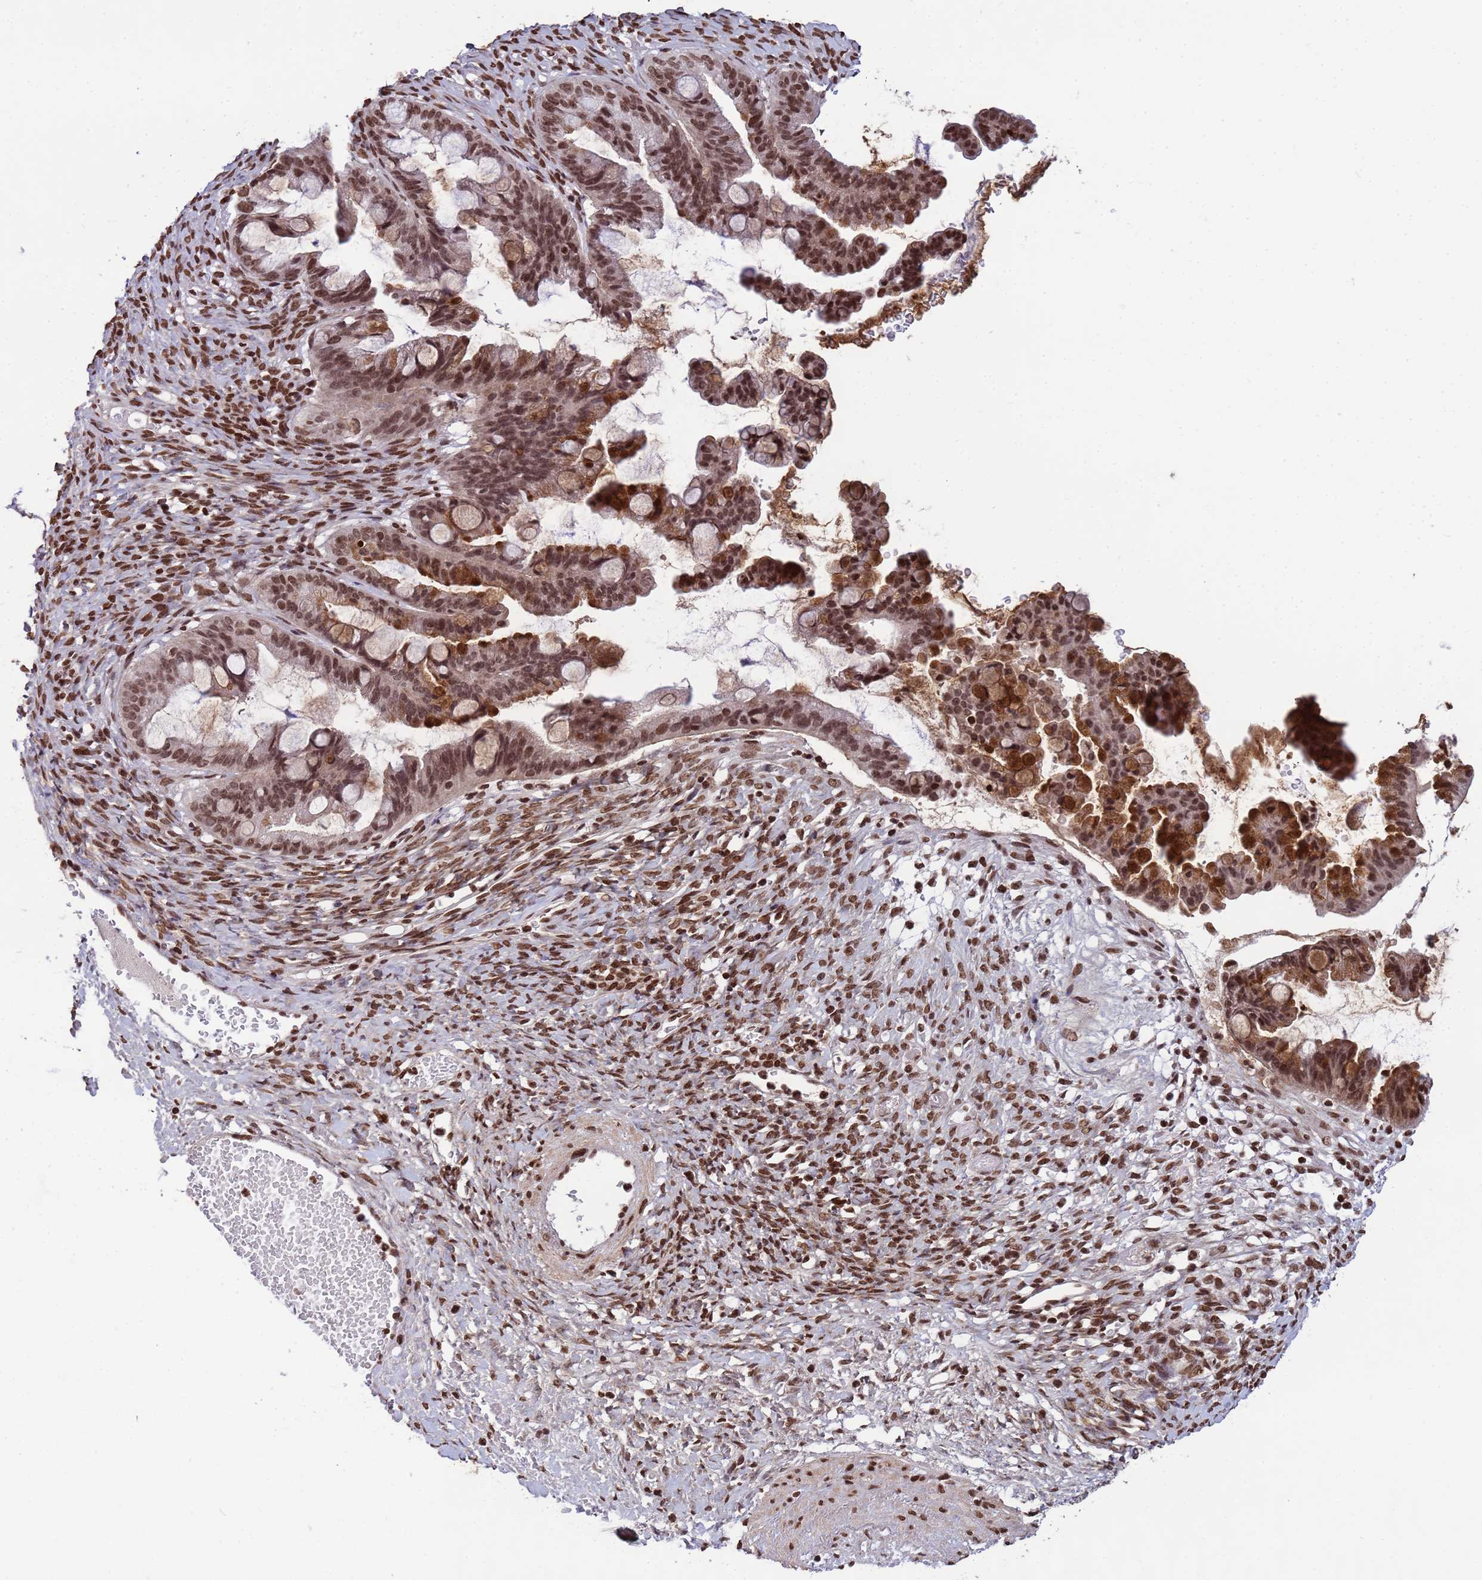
{"staining": {"intensity": "moderate", "quantity": ">75%", "location": "cytoplasmic/membranous,nuclear"}, "tissue": "ovarian cancer", "cell_type": "Tumor cells", "image_type": "cancer", "snomed": [{"axis": "morphology", "description": "Cystadenocarcinoma, mucinous, NOS"}, {"axis": "topography", "description": "Ovary"}], "caption": "Ovarian cancer stained for a protein exhibits moderate cytoplasmic/membranous and nuclear positivity in tumor cells.", "gene": "H3-3B", "patient": {"sex": "female", "age": 73}}